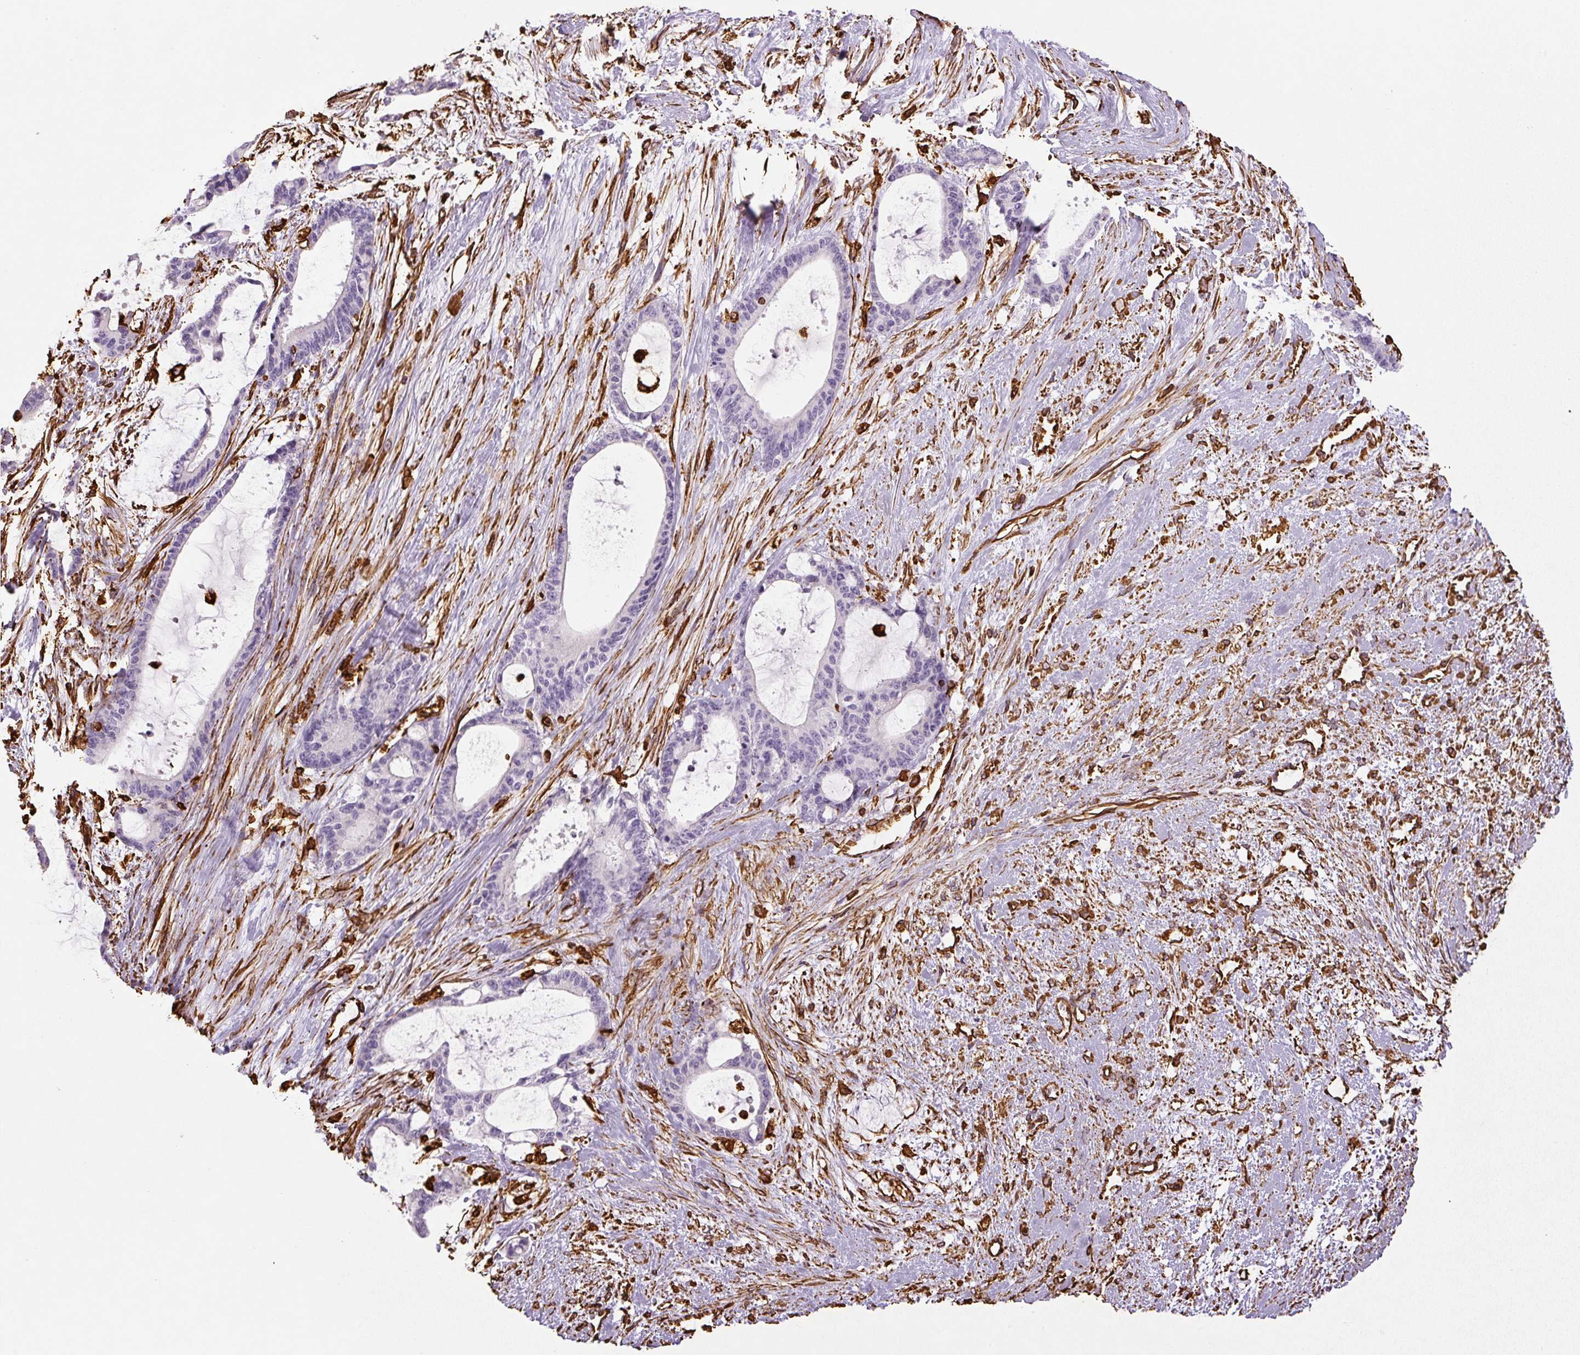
{"staining": {"intensity": "negative", "quantity": "none", "location": "none"}, "tissue": "liver cancer", "cell_type": "Tumor cells", "image_type": "cancer", "snomed": [{"axis": "morphology", "description": "Normal tissue, NOS"}, {"axis": "morphology", "description": "Cholangiocarcinoma"}, {"axis": "topography", "description": "Liver"}, {"axis": "topography", "description": "Peripheral nerve tissue"}], "caption": "Human cholangiocarcinoma (liver) stained for a protein using immunohistochemistry shows no expression in tumor cells.", "gene": "VIM", "patient": {"sex": "female", "age": 73}}